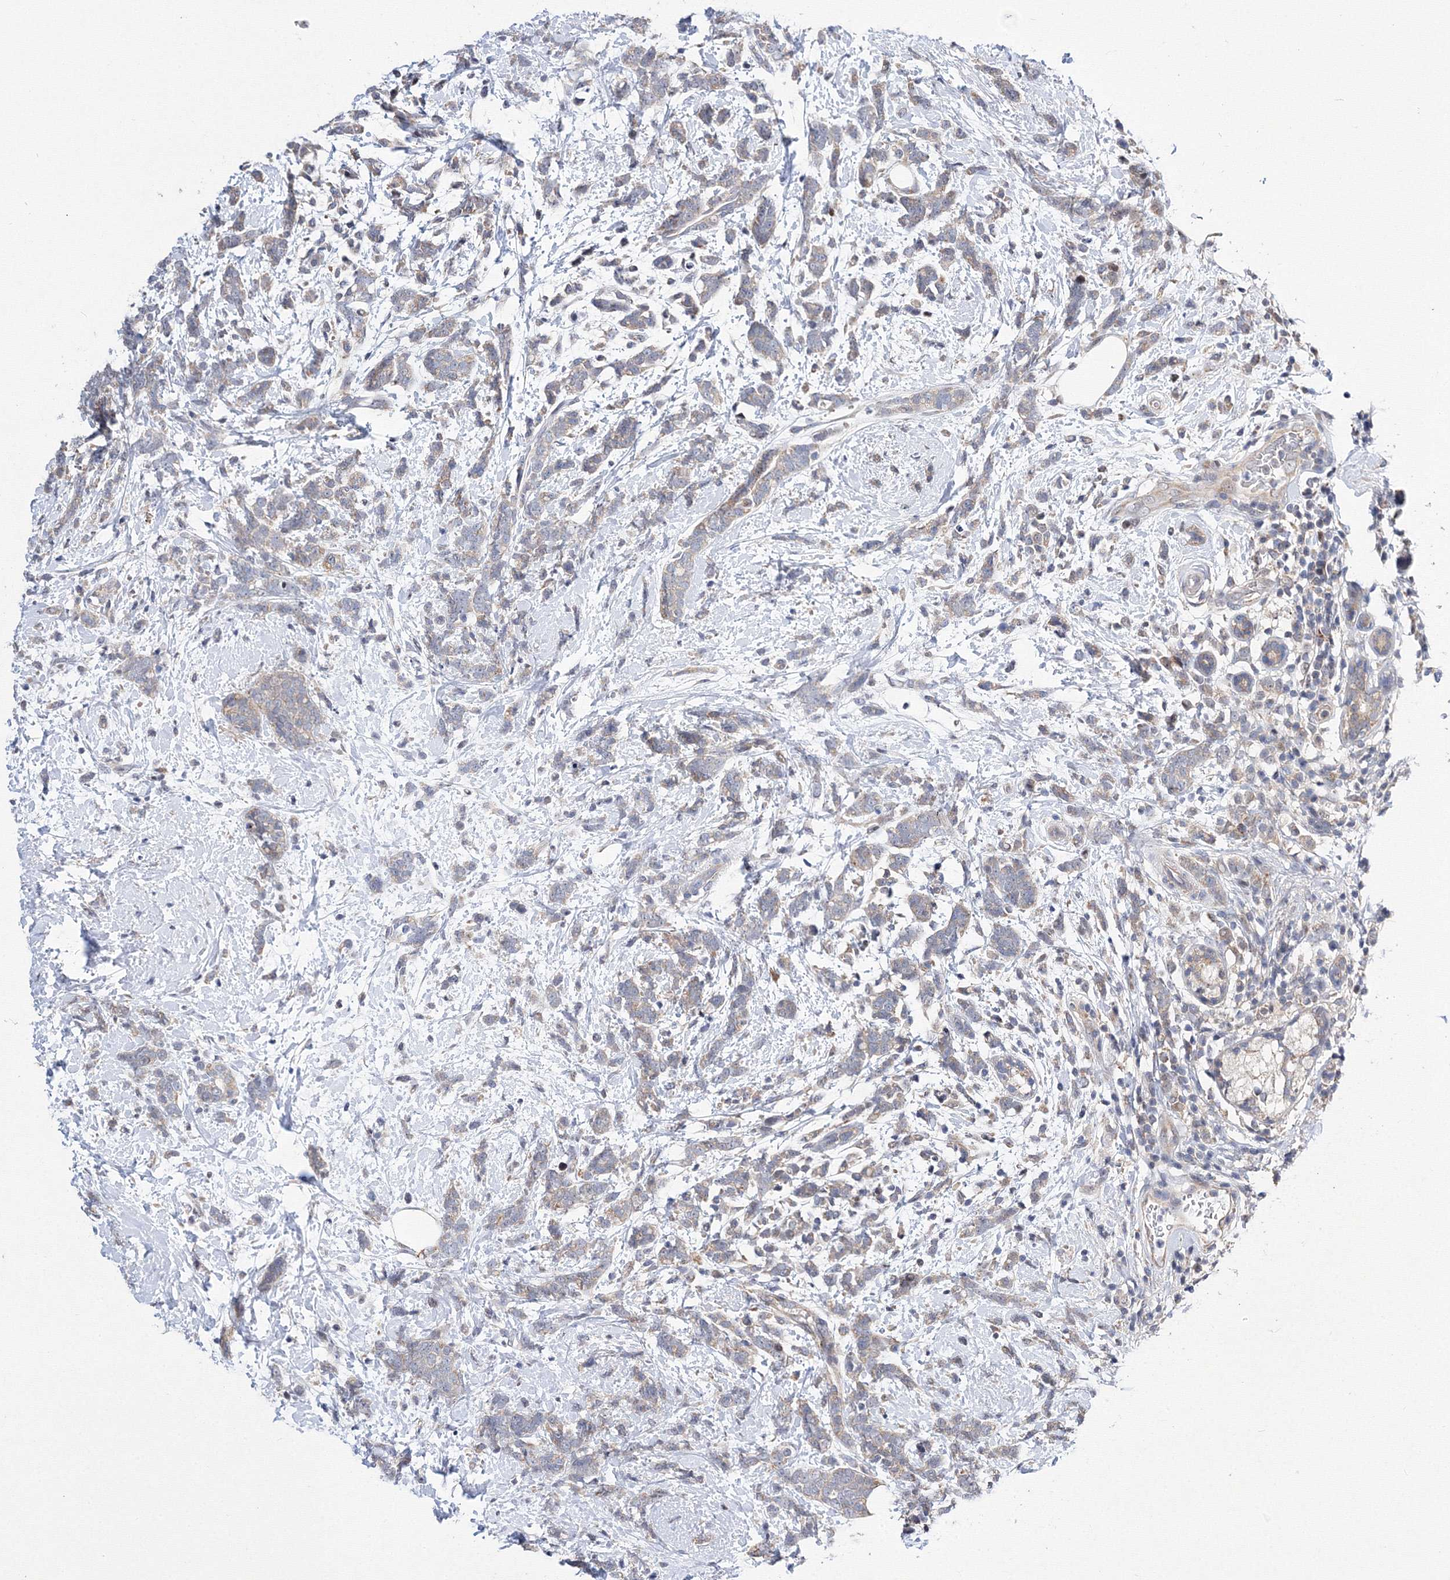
{"staining": {"intensity": "weak", "quantity": ">75%", "location": "cytoplasmic/membranous"}, "tissue": "breast cancer", "cell_type": "Tumor cells", "image_type": "cancer", "snomed": [{"axis": "morphology", "description": "Lobular carcinoma"}, {"axis": "topography", "description": "Breast"}], "caption": "Tumor cells display low levels of weak cytoplasmic/membranous staining in approximately >75% of cells in human lobular carcinoma (breast).", "gene": "GPN1", "patient": {"sex": "female", "age": 58}}